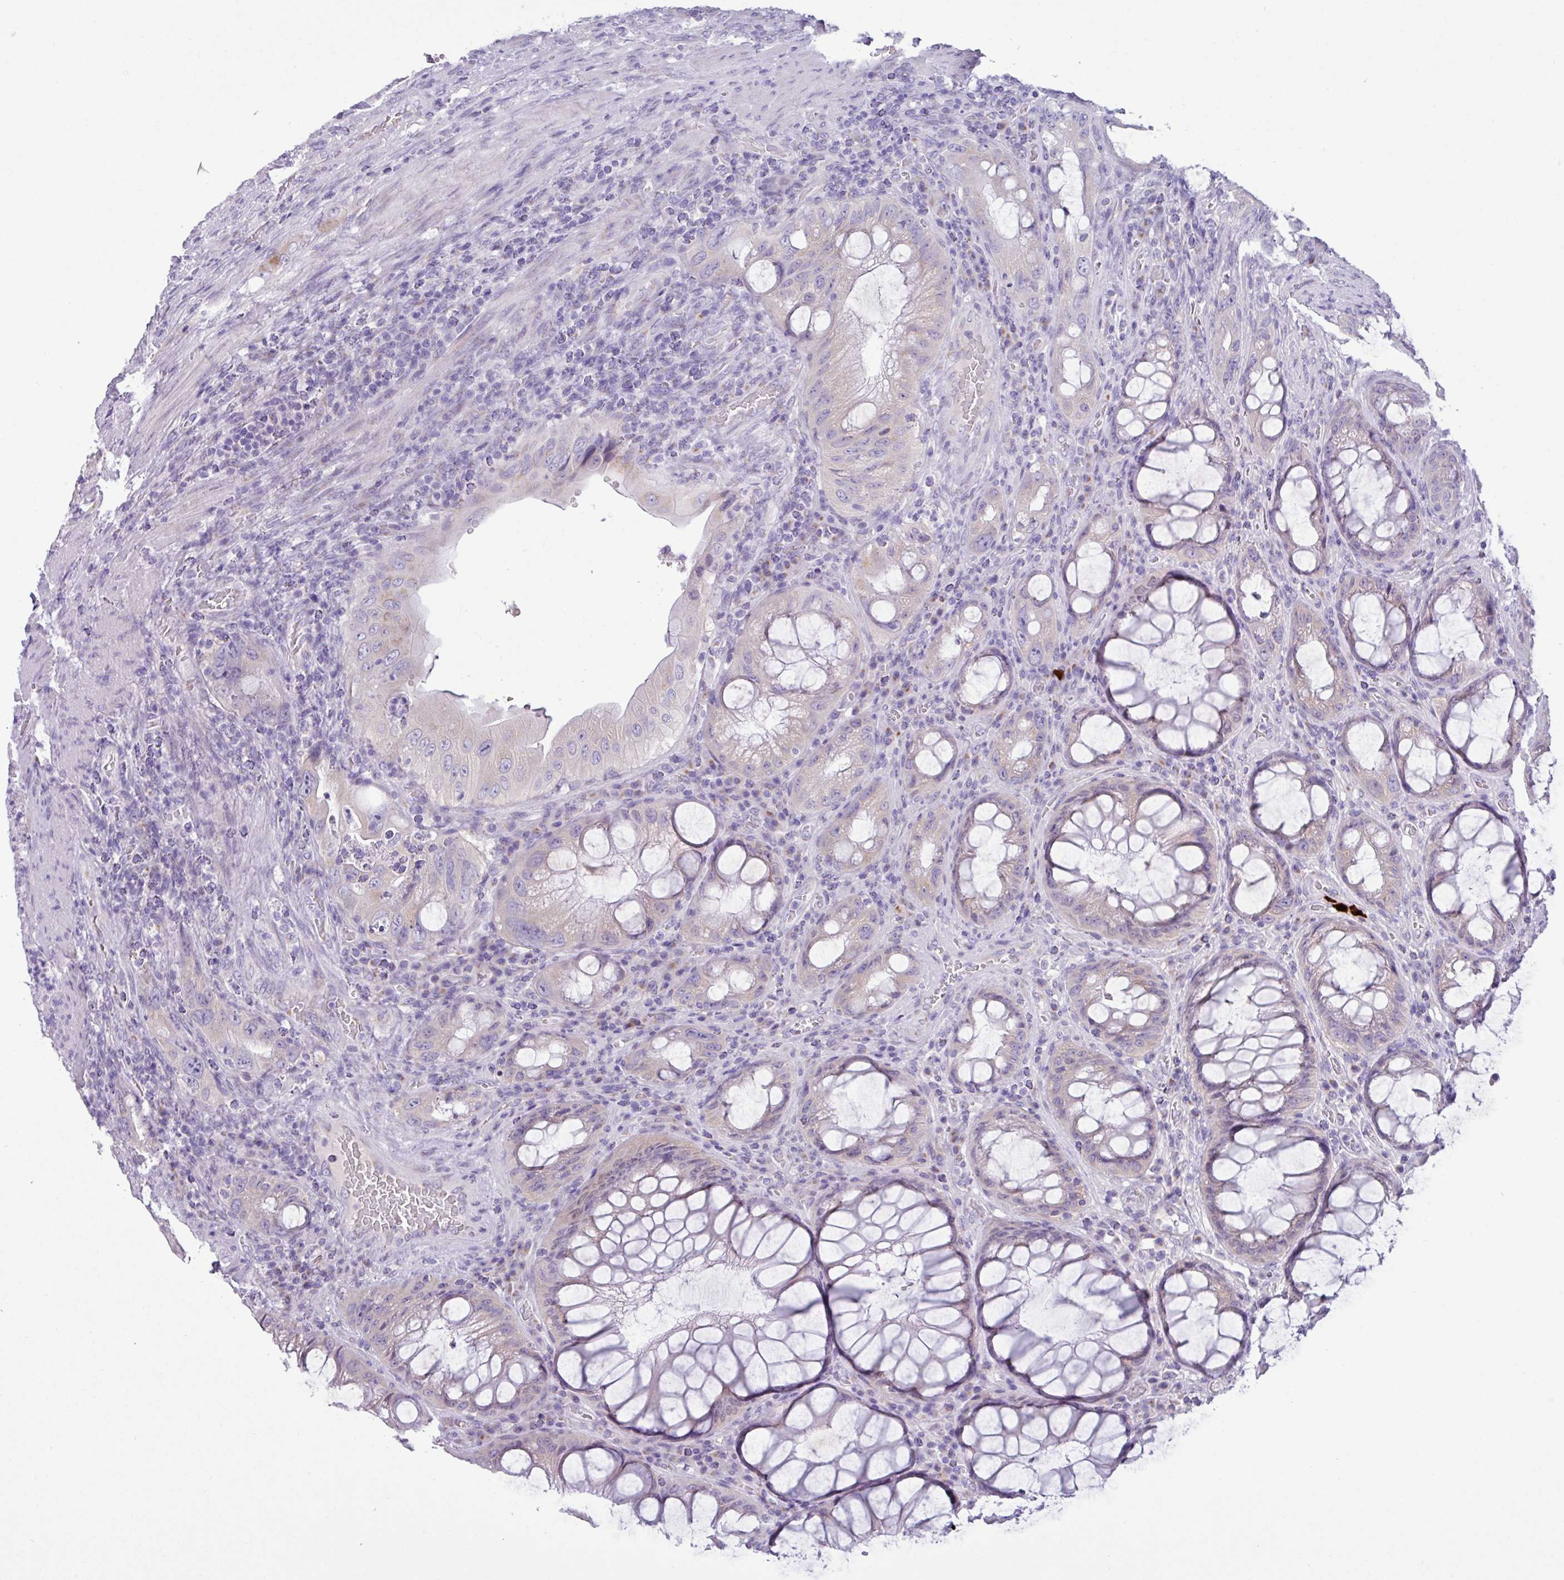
{"staining": {"intensity": "moderate", "quantity": "<25%", "location": "cytoplasmic/membranous"}, "tissue": "colorectal cancer", "cell_type": "Tumor cells", "image_type": "cancer", "snomed": [{"axis": "morphology", "description": "Adenocarcinoma, NOS"}, {"axis": "topography", "description": "Rectum"}], "caption": "Colorectal cancer (adenocarcinoma) stained with DAB (3,3'-diaminobenzidine) immunohistochemistry displays low levels of moderate cytoplasmic/membranous expression in about <25% of tumor cells. Immunohistochemistry stains the protein in brown and the nuclei are stained blue.", "gene": "STIMATE", "patient": {"sex": "male", "age": 63}}